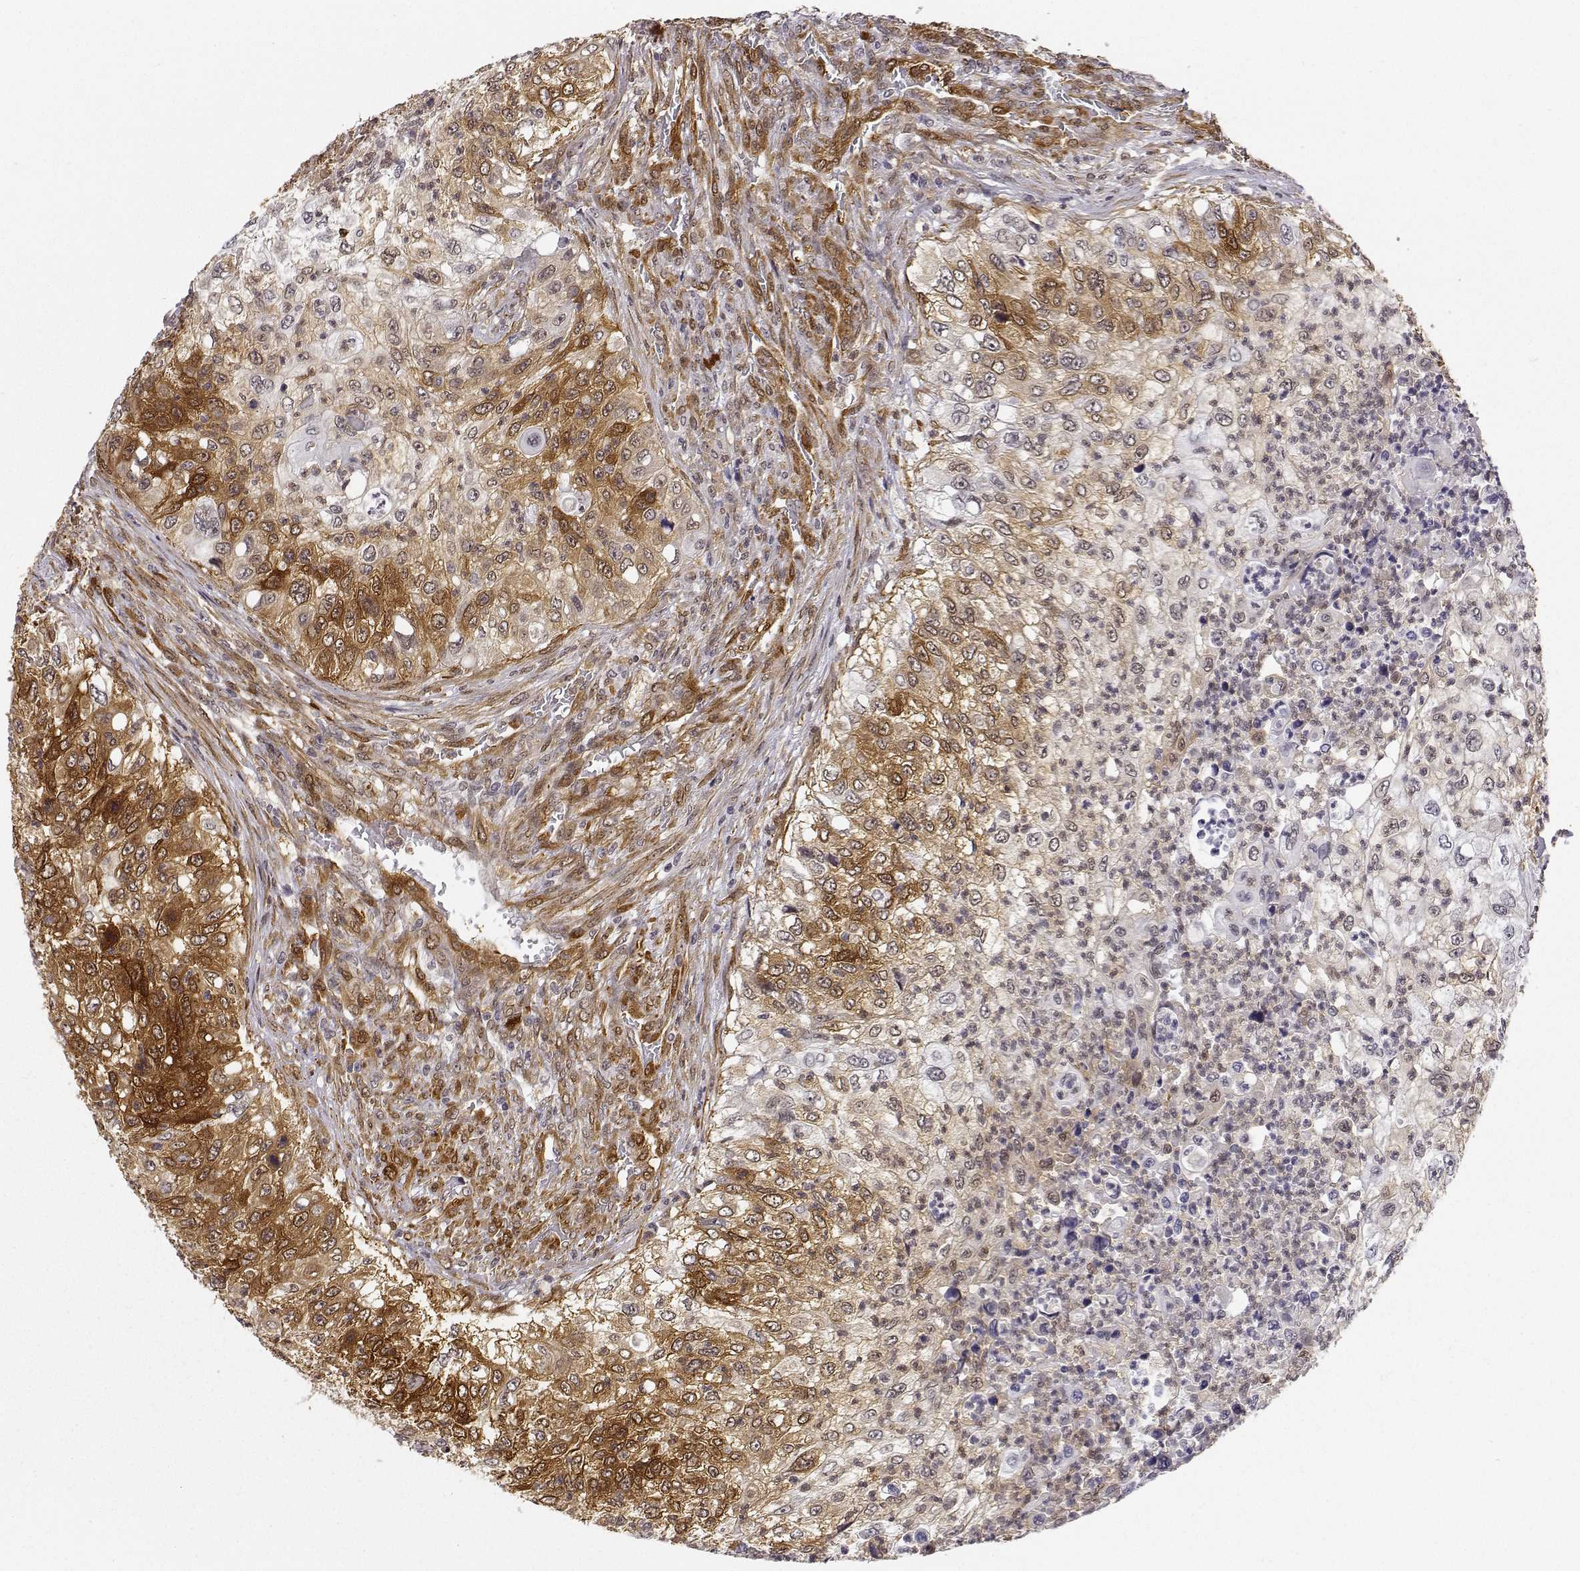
{"staining": {"intensity": "moderate", "quantity": ">75%", "location": "cytoplasmic/membranous"}, "tissue": "urothelial cancer", "cell_type": "Tumor cells", "image_type": "cancer", "snomed": [{"axis": "morphology", "description": "Urothelial carcinoma, High grade"}, {"axis": "topography", "description": "Urinary bladder"}], "caption": "Brown immunohistochemical staining in human urothelial cancer reveals moderate cytoplasmic/membranous expression in approximately >75% of tumor cells.", "gene": "PHGDH", "patient": {"sex": "female", "age": 60}}